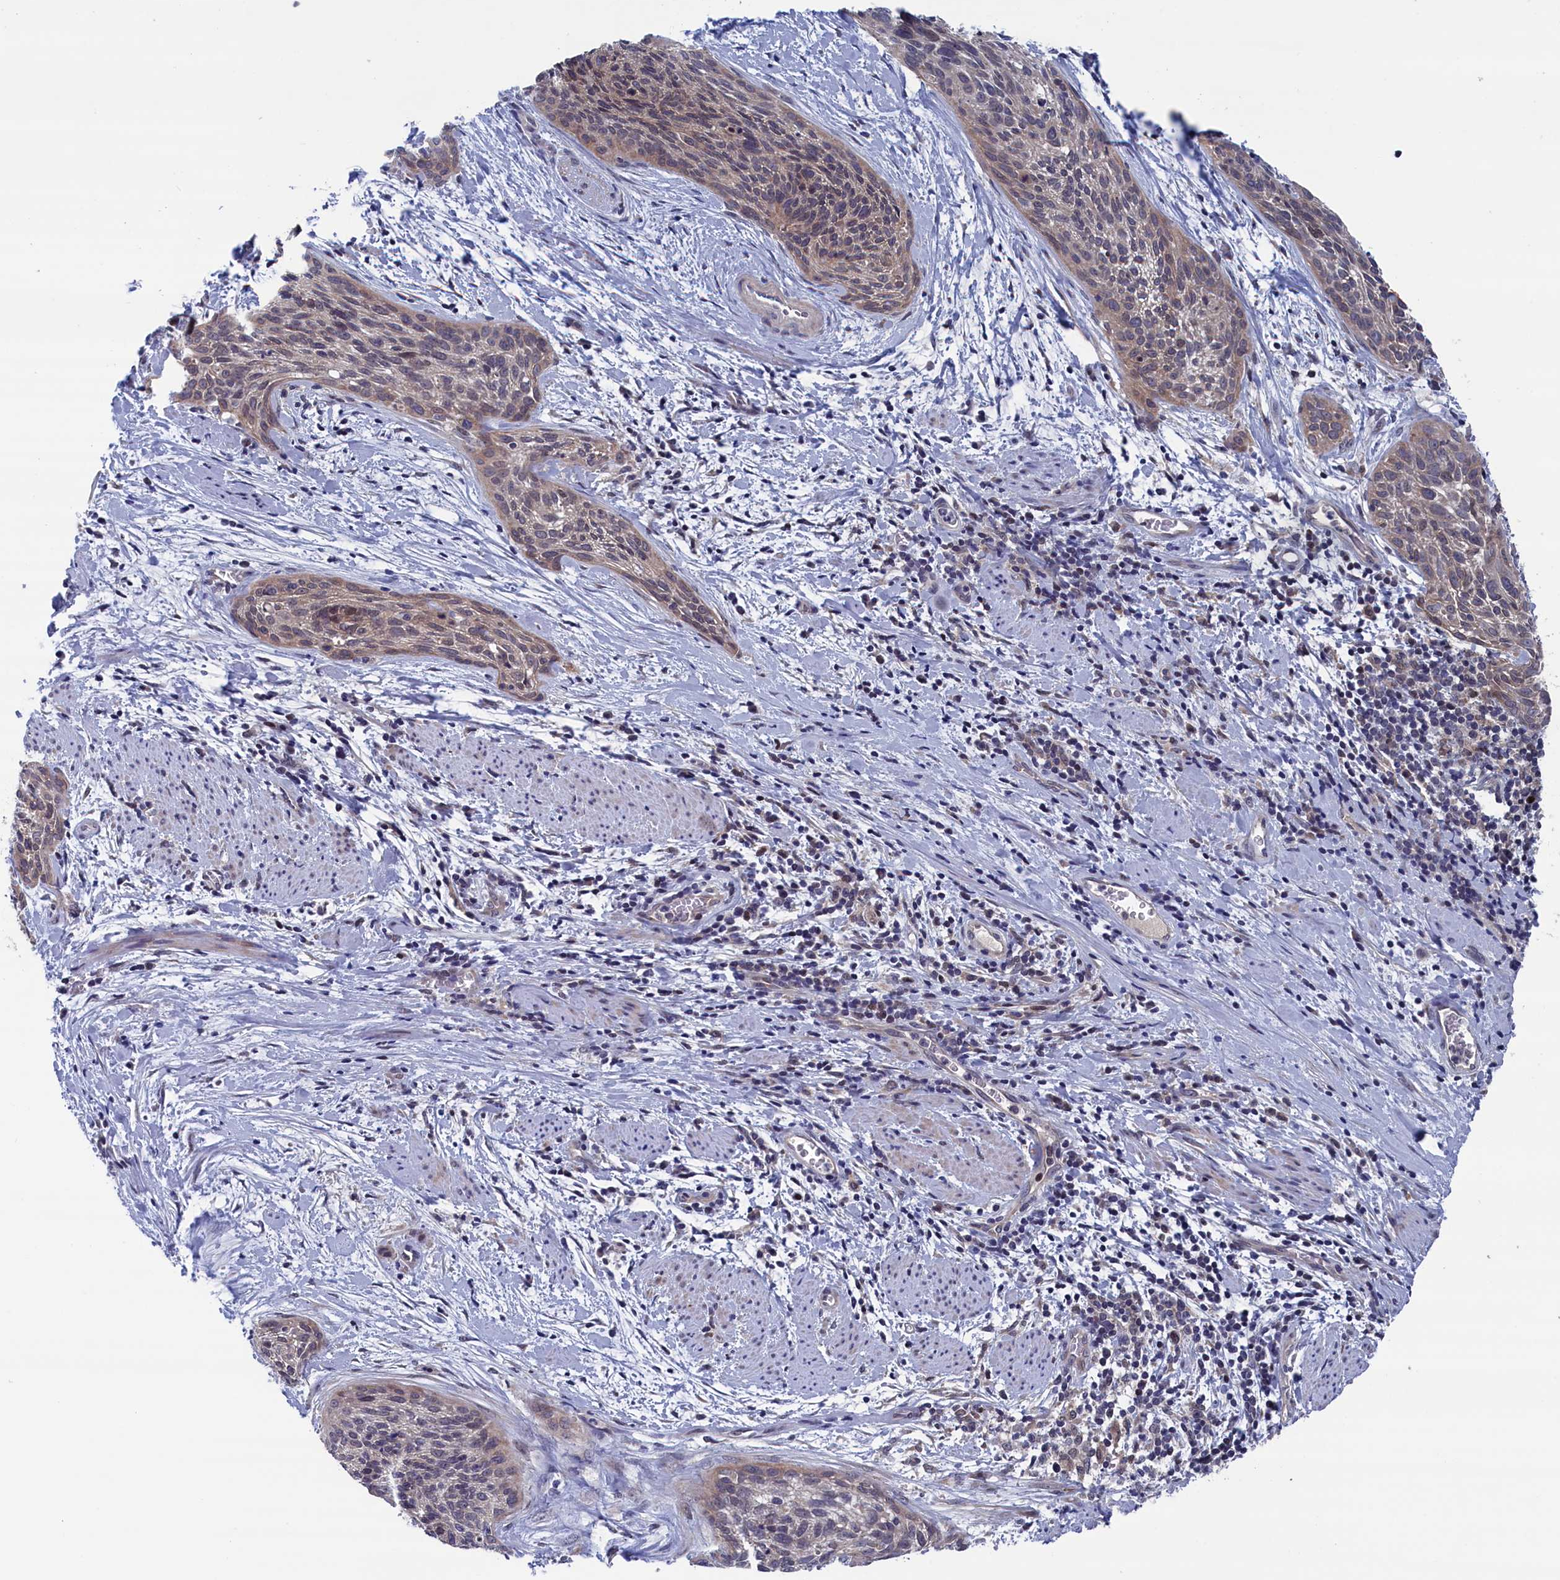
{"staining": {"intensity": "weak", "quantity": "25%-75%", "location": "cytoplasmic/membranous"}, "tissue": "cervical cancer", "cell_type": "Tumor cells", "image_type": "cancer", "snomed": [{"axis": "morphology", "description": "Squamous cell carcinoma, NOS"}, {"axis": "topography", "description": "Cervix"}], "caption": "Cervical squamous cell carcinoma was stained to show a protein in brown. There is low levels of weak cytoplasmic/membranous staining in about 25%-75% of tumor cells. The staining was performed using DAB (3,3'-diaminobenzidine) to visualize the protein expression in brown, while the nuclei were stained in blue with hematoxylin (Magnification: 20x).", "gene": "SPATA13", "patient": {"sex": "female", "age": 55}}